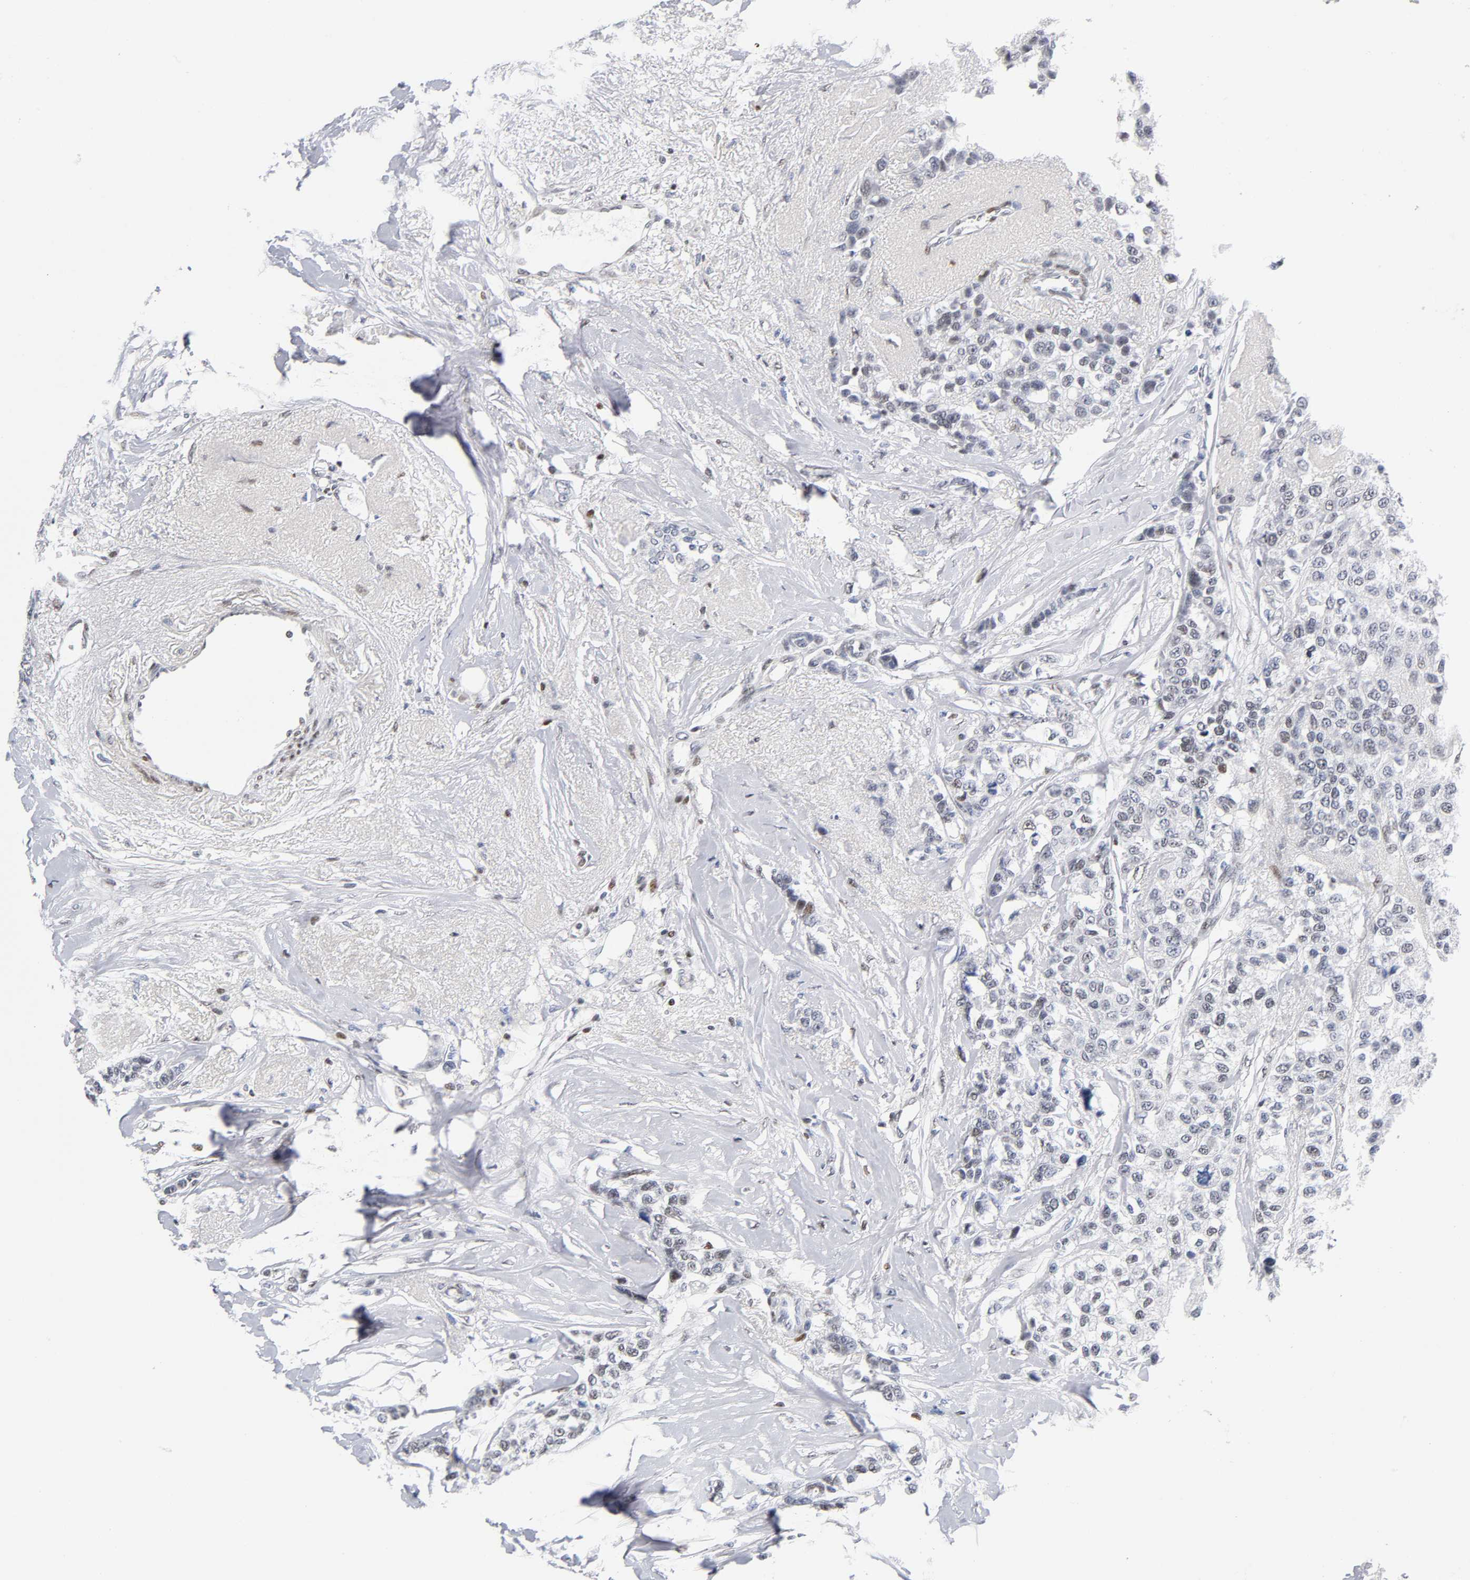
{"staining": {"intensity": "weak", "quantity": "<25%", "location": "nuclear"}, "tissue": "breast cancer", "cell_type": "Tumor cells", "image_type": "cancer", "snomed": [{"axis": "morphology", "description": "Duct carcinoma"}, {"axis": "topography", "description": "Breast"}], "caption": "This histopathology image is of breast cancer (infiltrating ductal carcinoma) stained with immunohistochemistry to label a protein in brown with the nuclei are counter-stained blue. There is no positivity in tumor cells.", "gene": "SP3", "patient": {"sex": "female", "age": 51}}